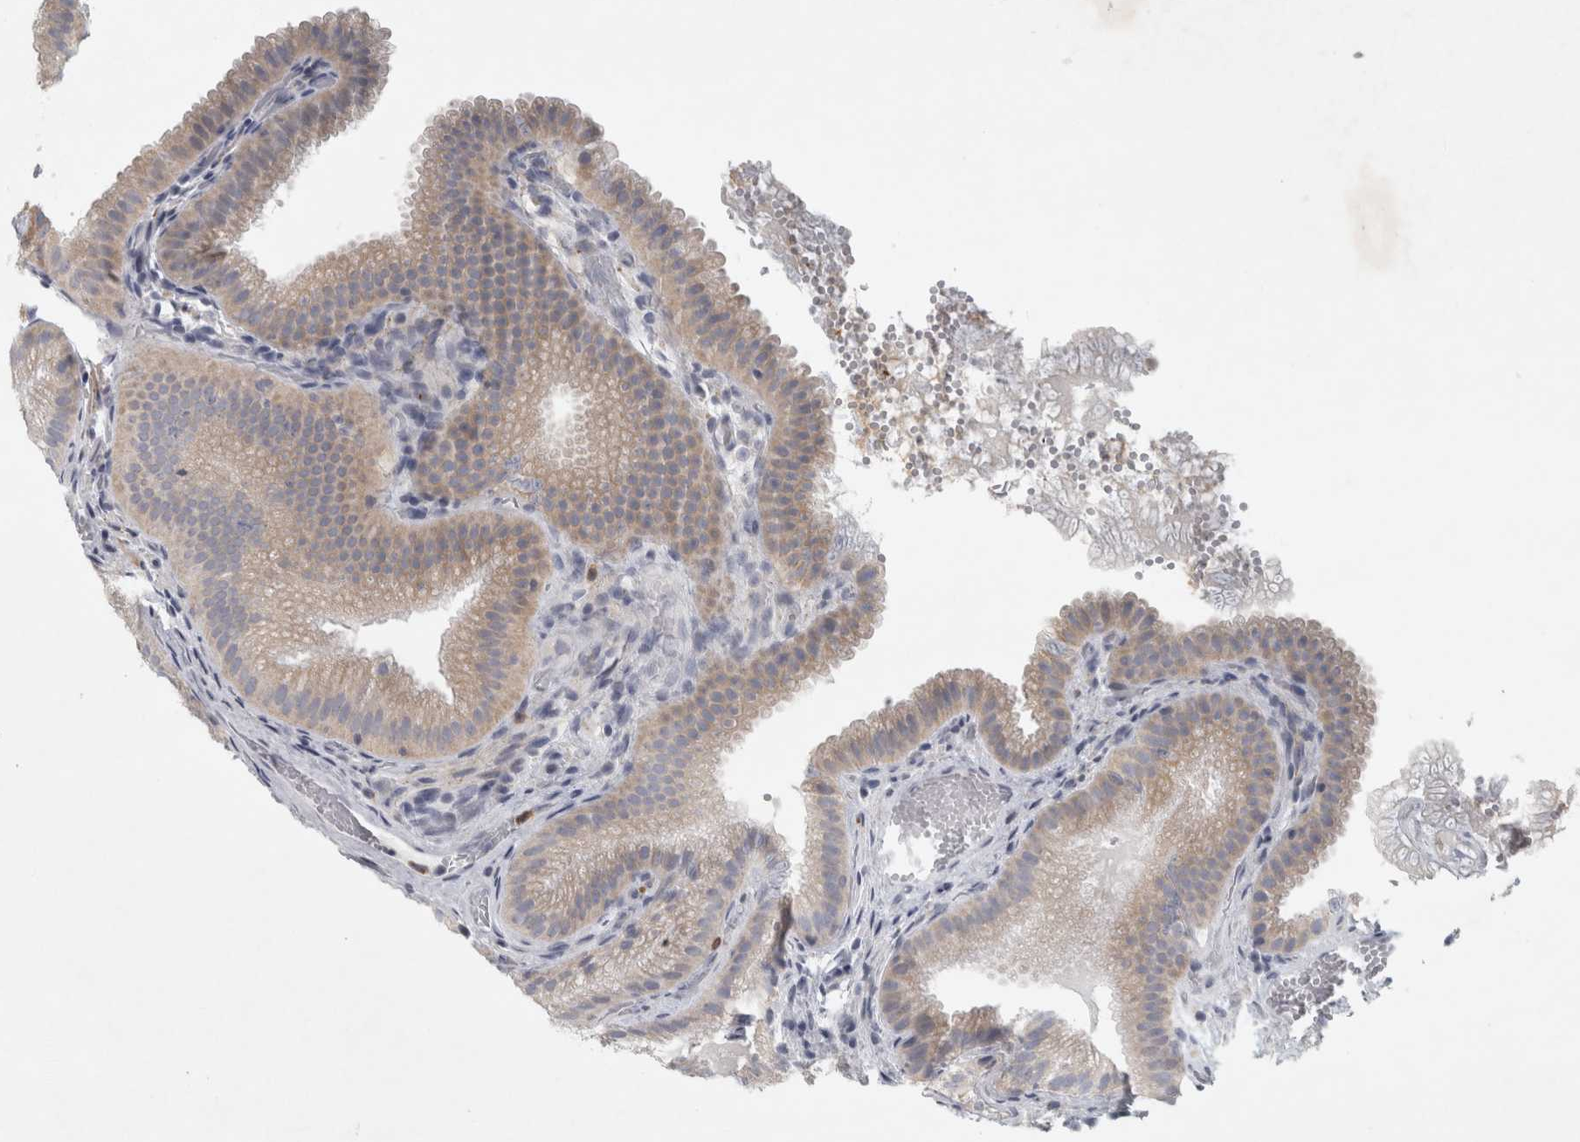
{"staining": {"intensity": "weak", "quantity": ">75%", "location": "cytoplasmic/membranous"}, "tissue": "gallbladder", "cell_type": "Glandular cells", "image_type": "normal", "snomed": [{"axis": "morphology", "description": "Normal tissue, NOS"}, {"axis": "topography", "description": "Gallbladder"}], "caption": "This is an image of immunohistochemistry (IHC) staining of unremarkable gallbladder, which shows weak staining in the cytoplasmic/membranous of glandular cells.", "gene": "PTPRN2", "patient": {"sex": "female", "age": 30}}